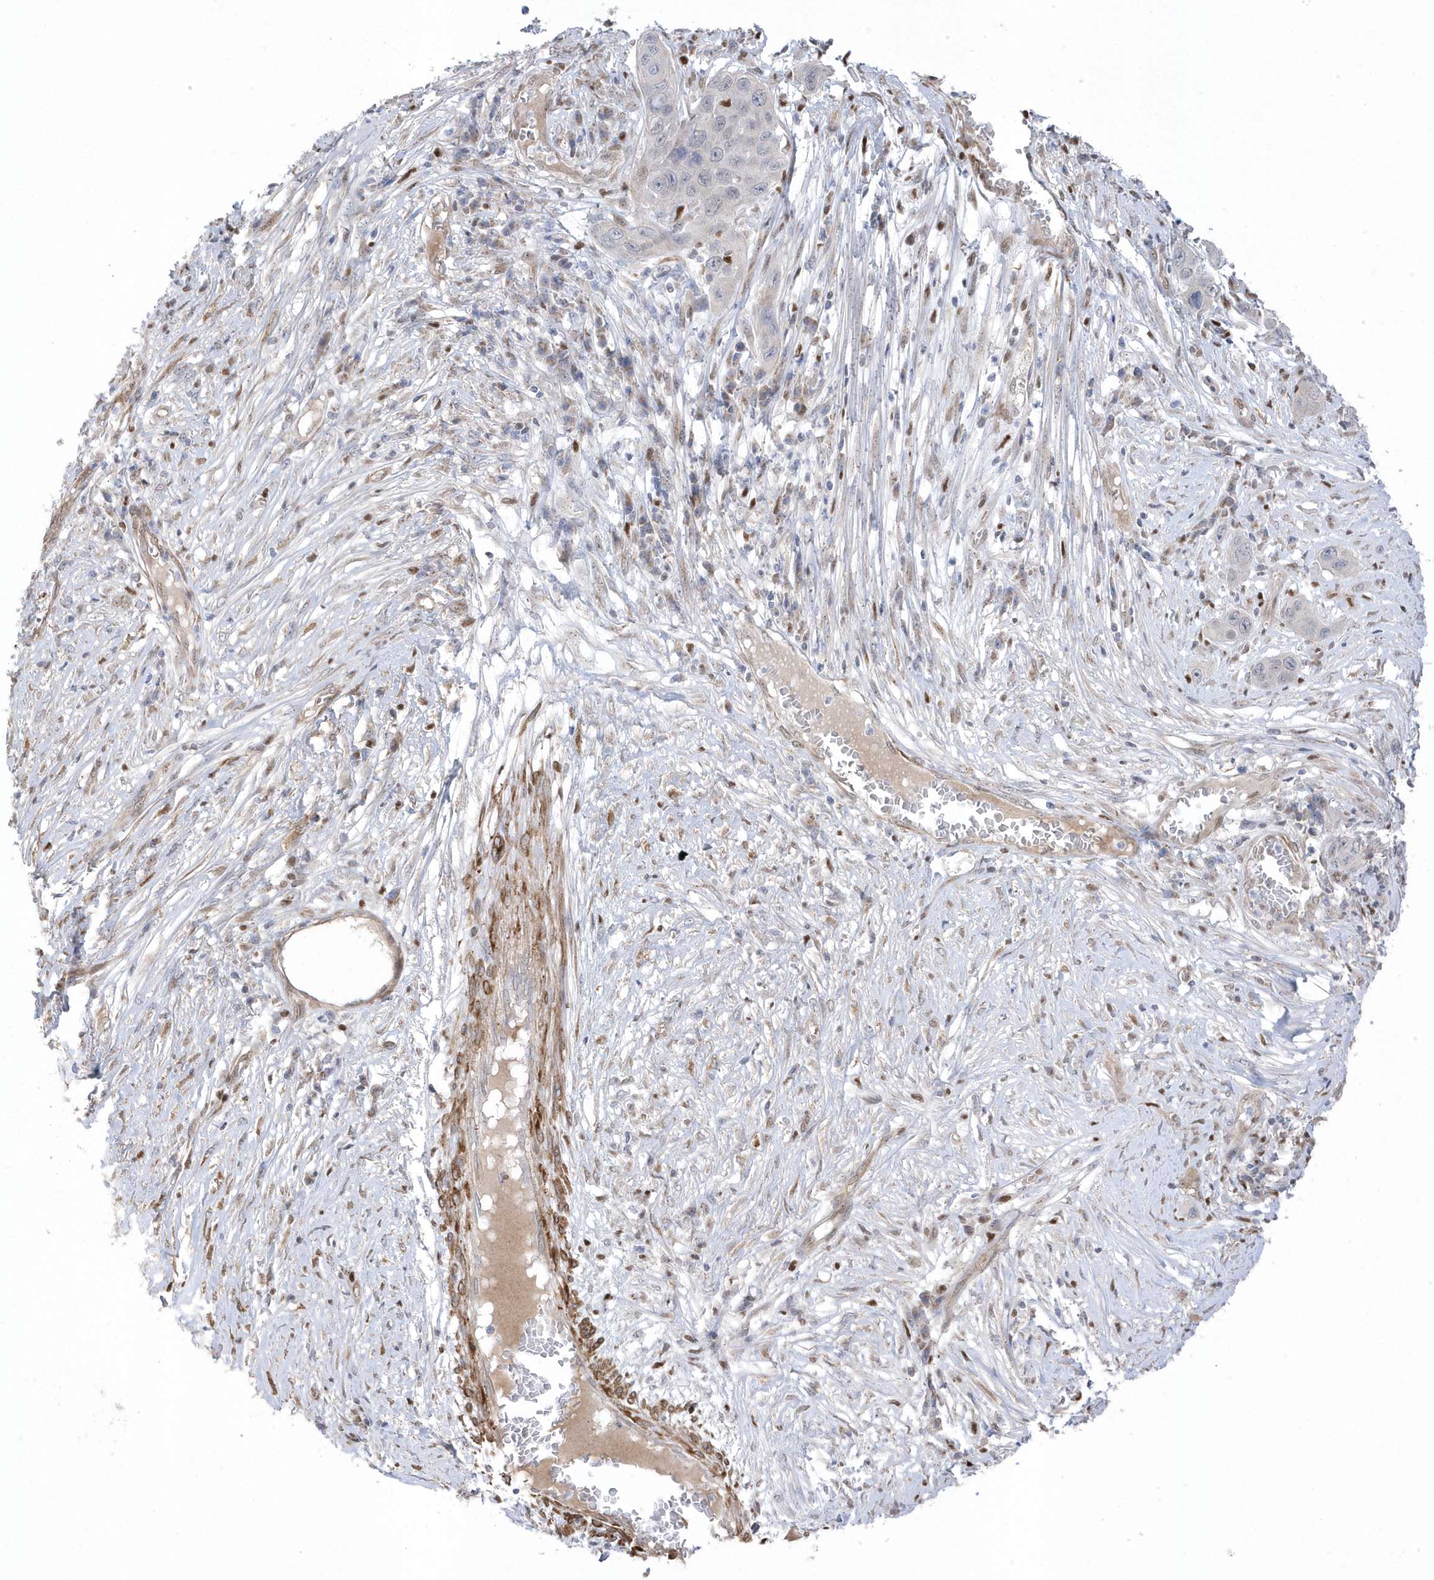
{"staining": {"intensity": "negative", "quantity": "none", "location": "none"}, "tissue": "skin cancer", "cell_type": "Tumor cells", "image_type": "cancer", "snomed": [{"axis": "morphology", "description": "Squamous cell carcinoma, NOS"}, {"axis": "topography", "description": "Skin"}], "caption": "An immunohistochemistry photomicrograph of squamous cell carcinoma (skin) is shown. There is no staining in tumor cells of squamous cell carcinoma (skin).", "gene": "GTPBP6", "patient": {"sex": "male", "age": 55}}